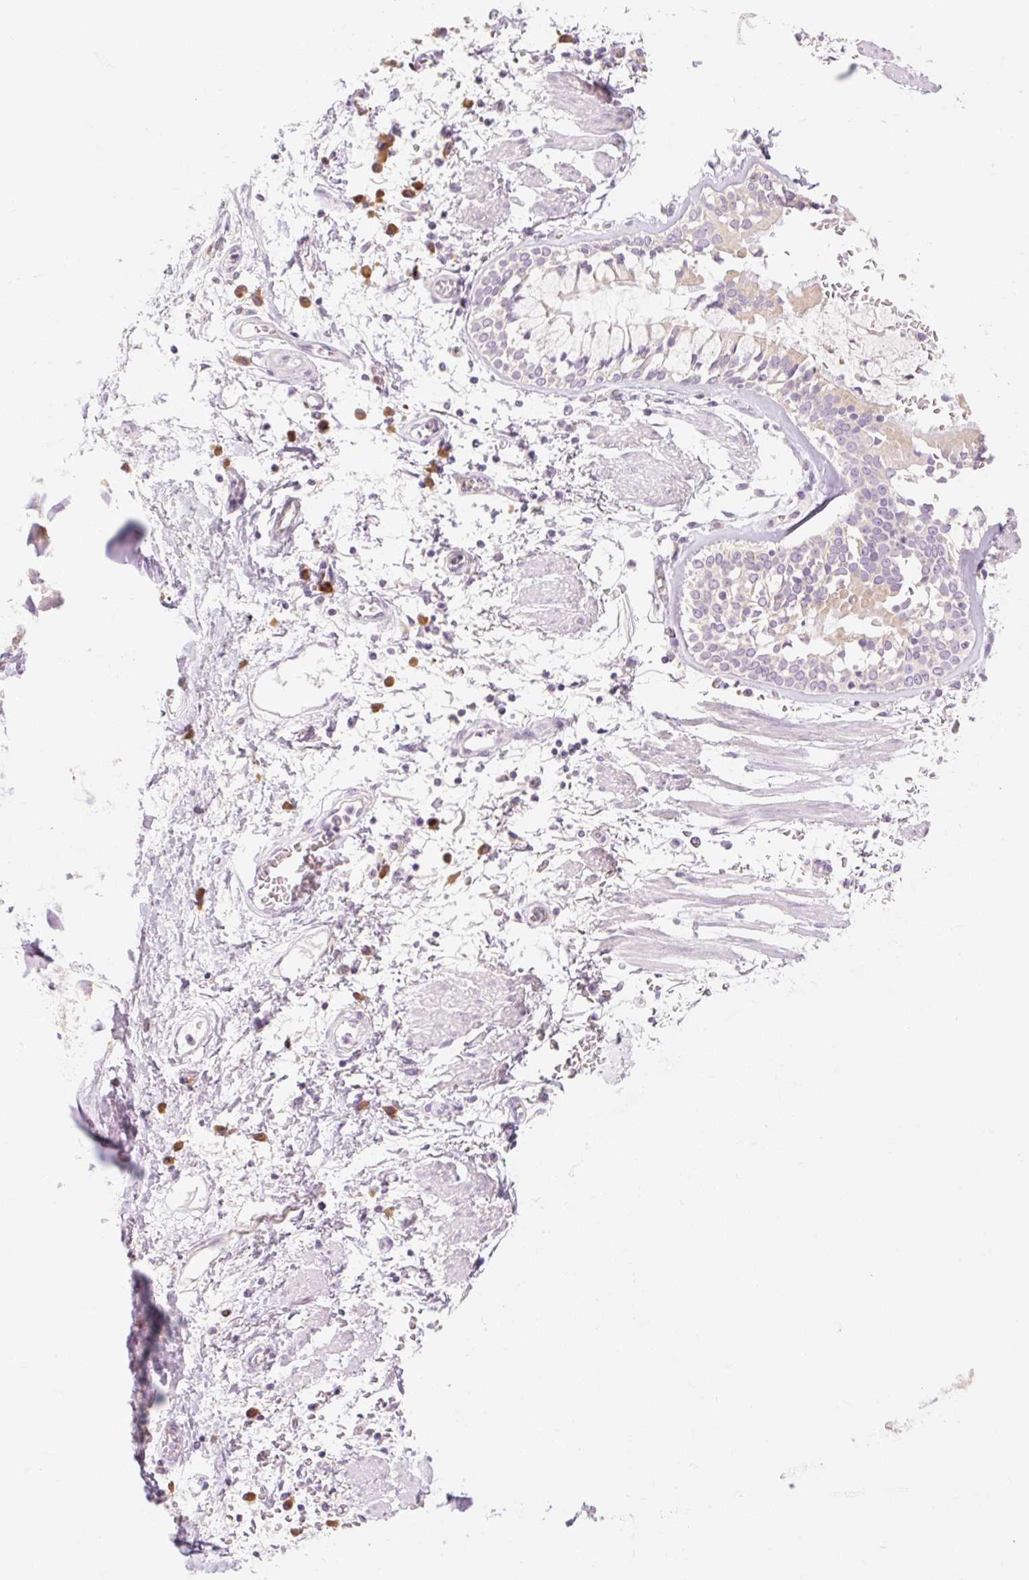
{"staining": {"intensity": "negative", "quantity": "none", "location": "none"}, "tissue": "adipose tissue", "cell_type": "Adipocytes", "image_type": "normal", "snomed": [{"axis": "morphology", "description": "Normal tissue, NOS"}, {"axis": "morphology", "description": "Degeneration, NOS"}, {"axis": "topography", "description": "Cartilage tissue"}, {"axis": "topography", "description": "Lung"}], "caption": "Benign adipose tissue was stained to show a protein in brown. There is no significant staining in adipocytes. (DAB IHC visualized using brightfield microscopy, high magnification).", "gene": "MYO1D", "patient": {"sex": "female", "age": 61}}